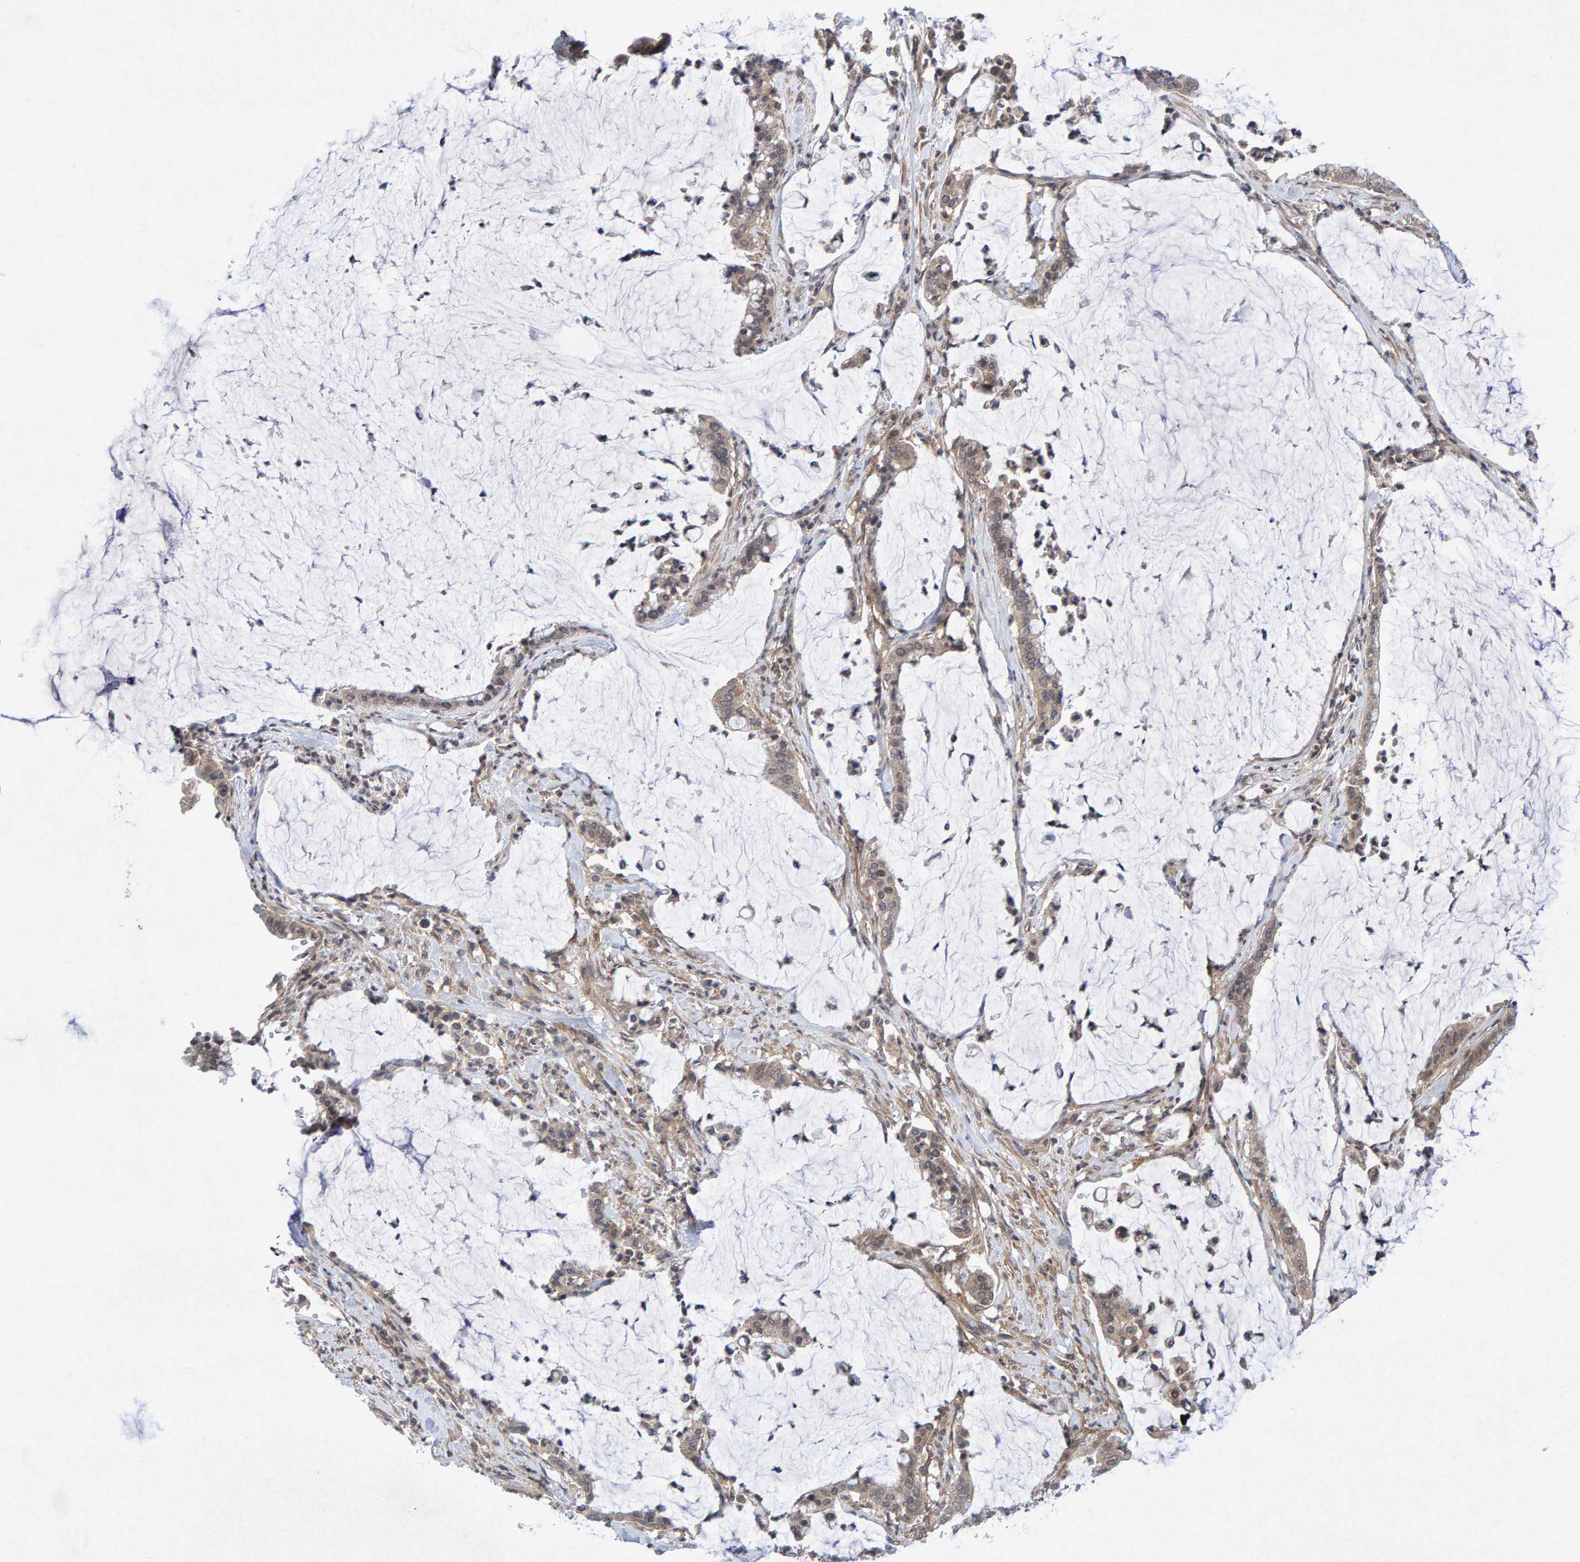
{"staining": {"intensity": "weak", "quantity": ">75%", "location": "cytoplasmic/membranous"}, "tissue": "pancreatic cancer", "cell_type": "Tumor cells", "image_type": "cancer", "snomed": [{"axis": "morphology", "description": "Adenocarcinoma, NOS"}, {"axis": "topography", "description": "Pancreas"}], "caption": "Immunohistochemistry (IHC) (DAB) staining of human pancreatic adenocarcinoma reveals weak cytoplasmic/membranous protein staining in approximately >75% of tumor cells.", "gene": "CDH2", "patient": {"sex": "male", "age": 41}}